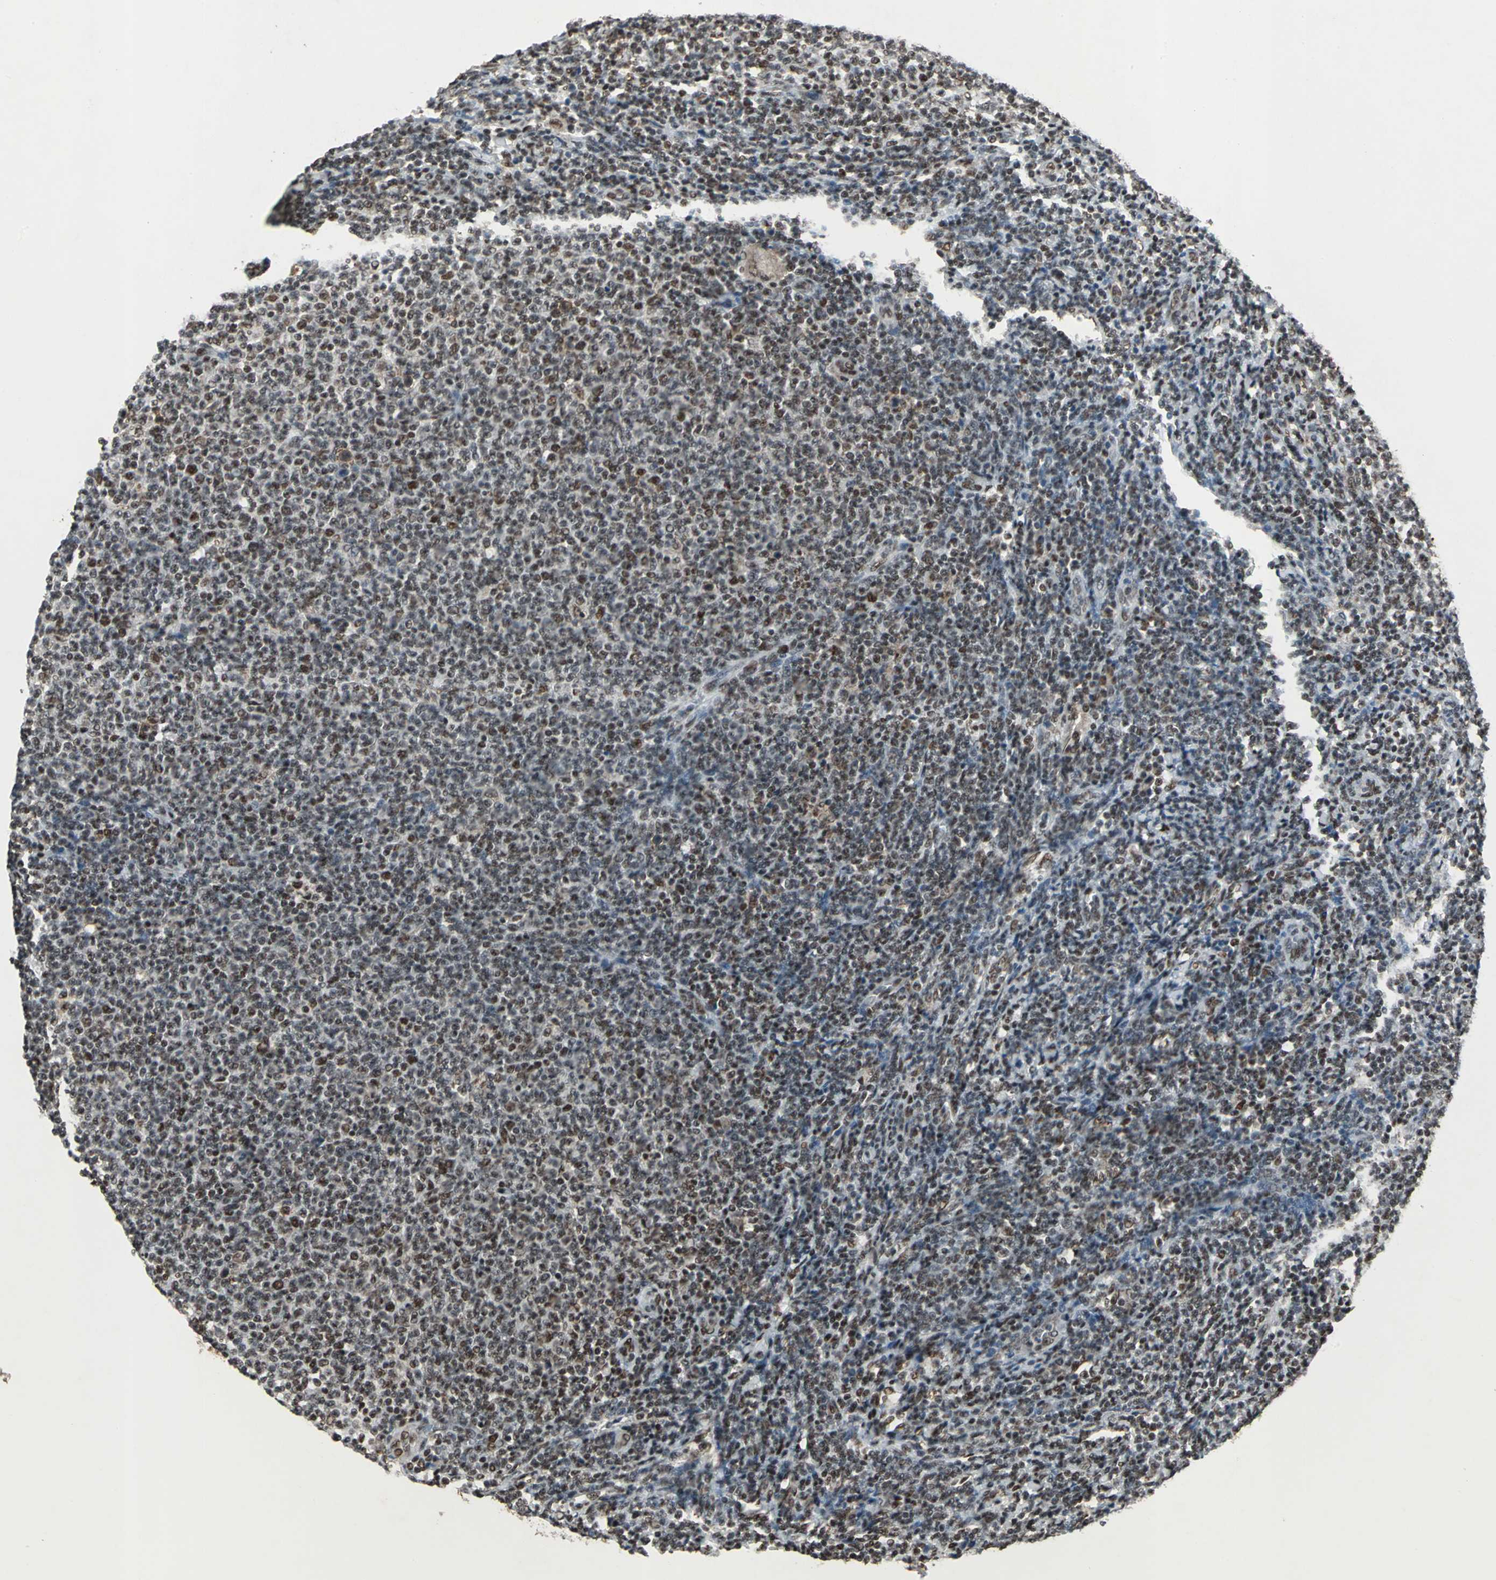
{"staining": {"intensity": "moderate", "quantity": ">75%", "location": "nuclear"}, "tissue": "lymphoma", "cell_type": "Tumor cells", "image_type": "cancer", "snomed": [{"axis": "morphology", "description": "Malignant lymphoma, non-Hodgkin's type, Low grade"}, {"axis": "topography", "description": "Lymph node"}], "caption": "Low-grade malignant lymphoma, non-Hodgkin's type stained with a brown dye demonstrates moderate nuclear positive expression in about >75% of tumor cells.", "gene": "MTA2", "patient": {"sex": "male", "age": 66}}